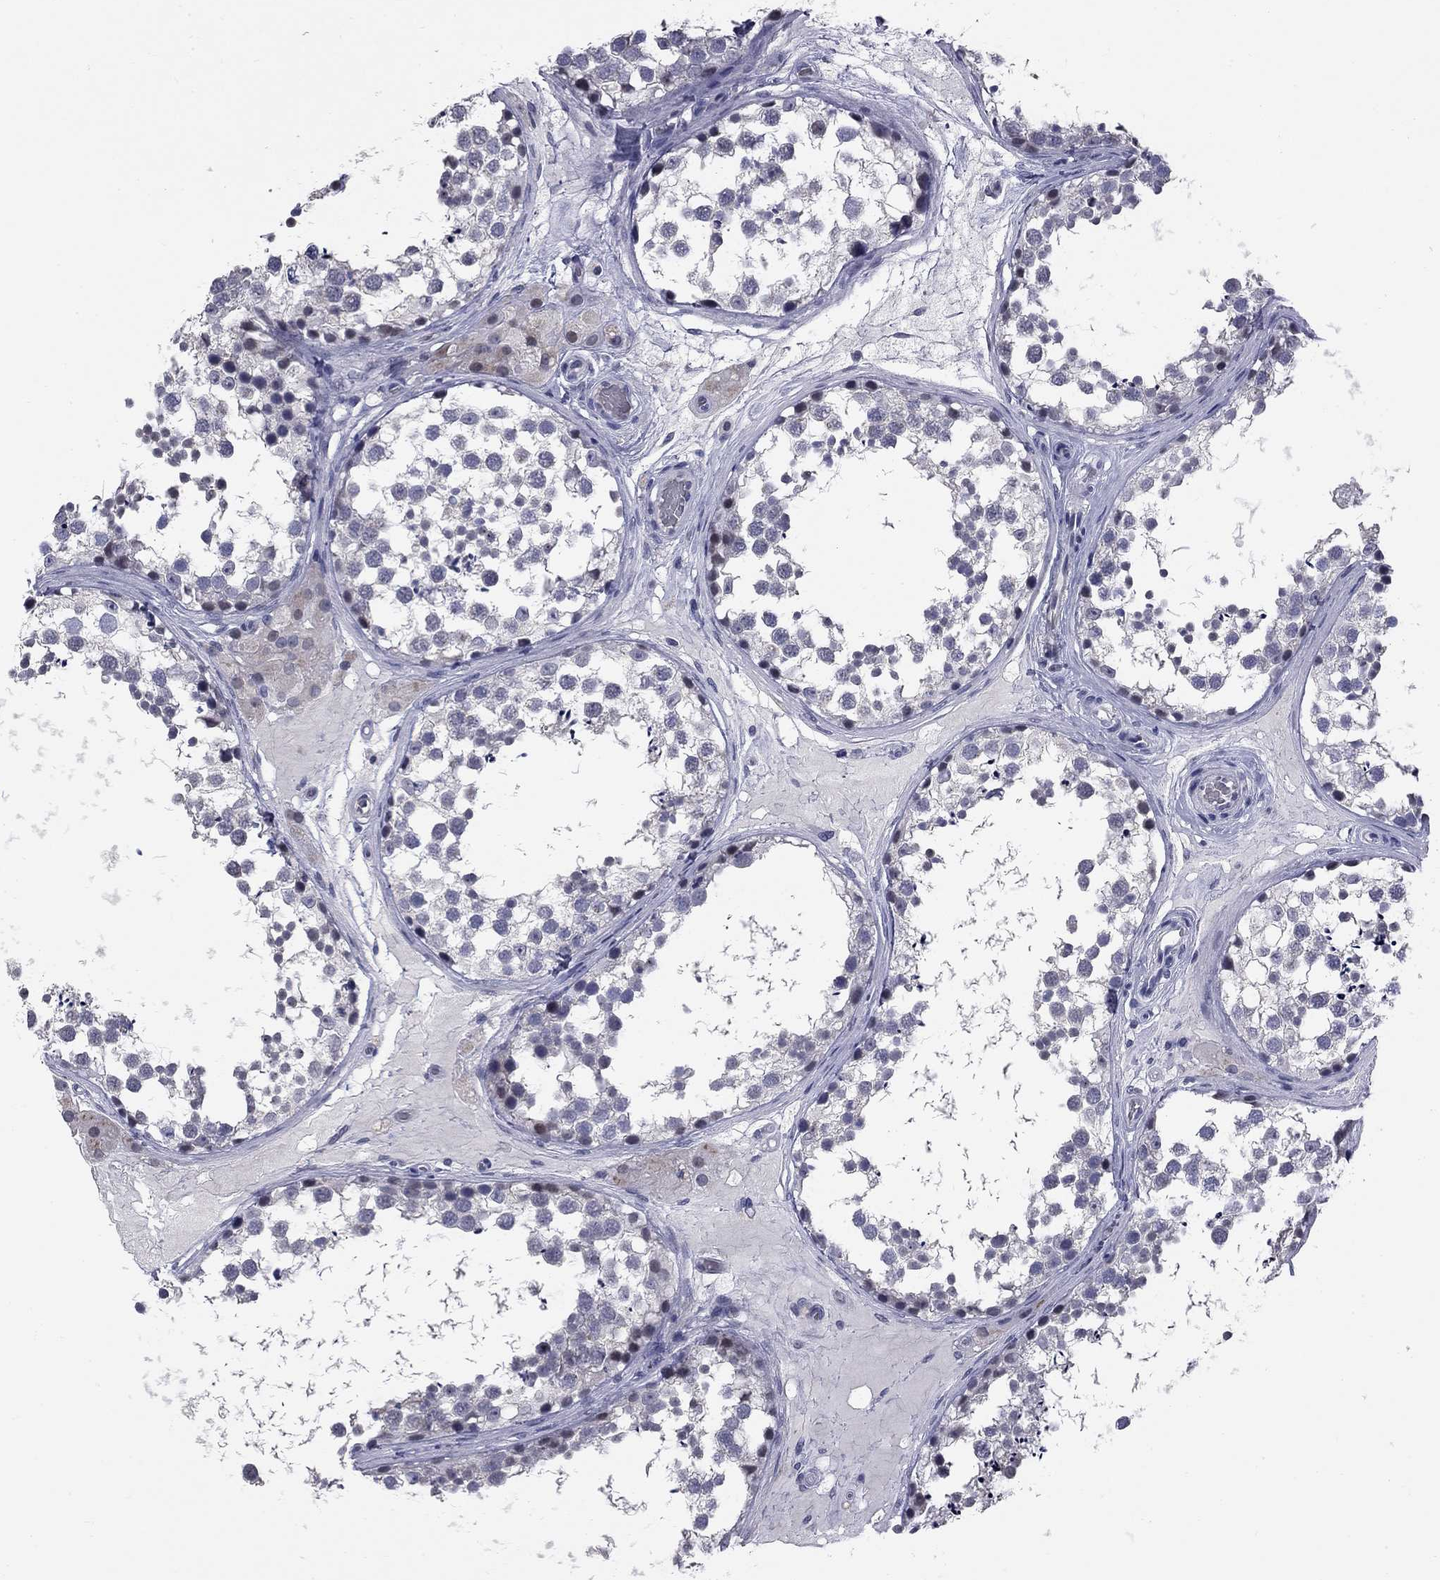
{"staining": {"intensity": "negative", "quantity": "none", "location": "none"}, "tissue": "testis", "cell_type": "Cells in seminiferous ducts", "image_type": "normal", "snomed": [{"axis": "morphology", "description": "Normal tissue, NOS"}, {"axis": "morphology", "description": "Seminoma, NOS"}, {"axis": "topography", "description": "Testis"}], "caption": "This is an immunohistochemistry histopathology image of benign human testis. There is no positivity in cells in seminiferous ducts.", "gene": "HTR4", "patient": {"sex": "male", "age": 65}}